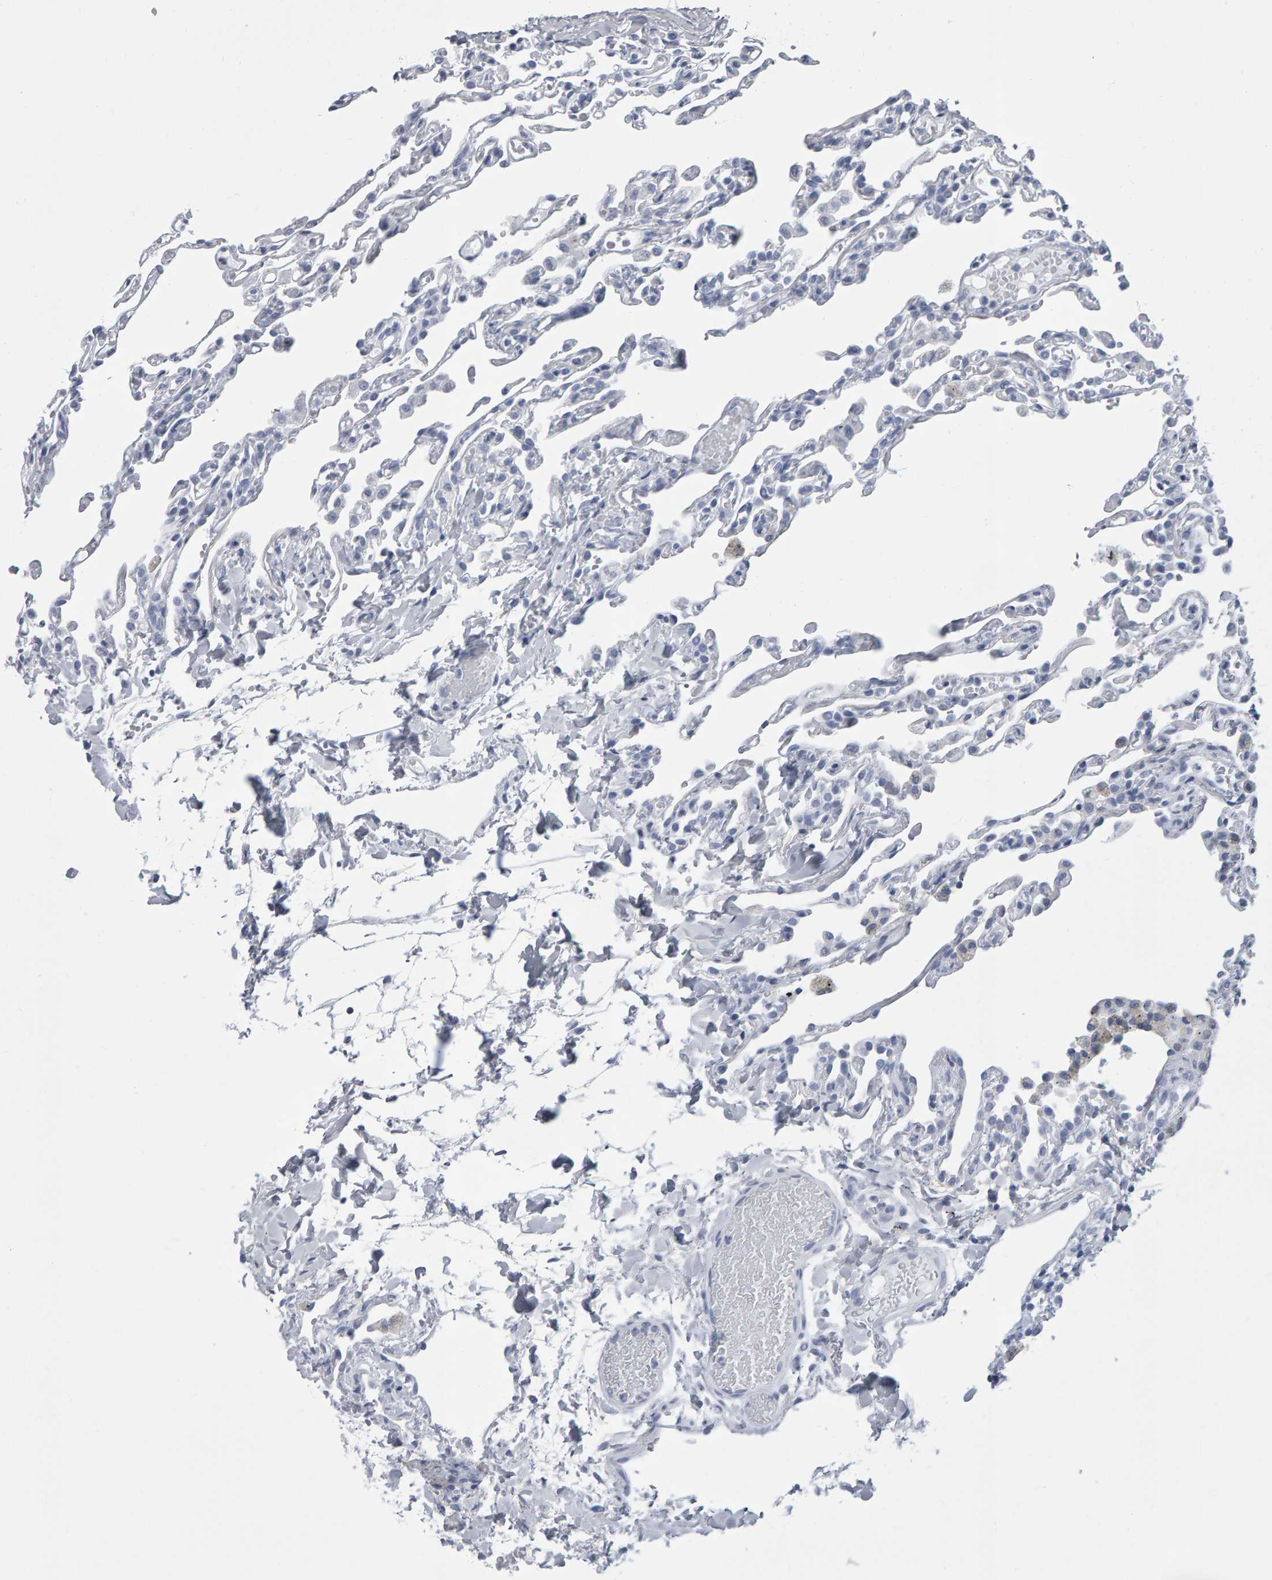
{"staining": {"intensity": "negative", "quantity": "none", "location": "none"}, "tissue": "lung", "cell_type": "Alveolar cells", "image_type": "normal", "snomed": [{"axis": "morphology", "description": "Normal tissue, NOS"}, {"axis": "topography", "description": "Lung"}], "caption": "The micrograph reveals no staining of alveolar cells in normal lung. (DAB (3,3'-diaminobenzidine) immunohistochemistry visualized using brightfield microscopy, high magnification).", "gene": "NCDN", "patient": {"sex": "male", "age": 21}}